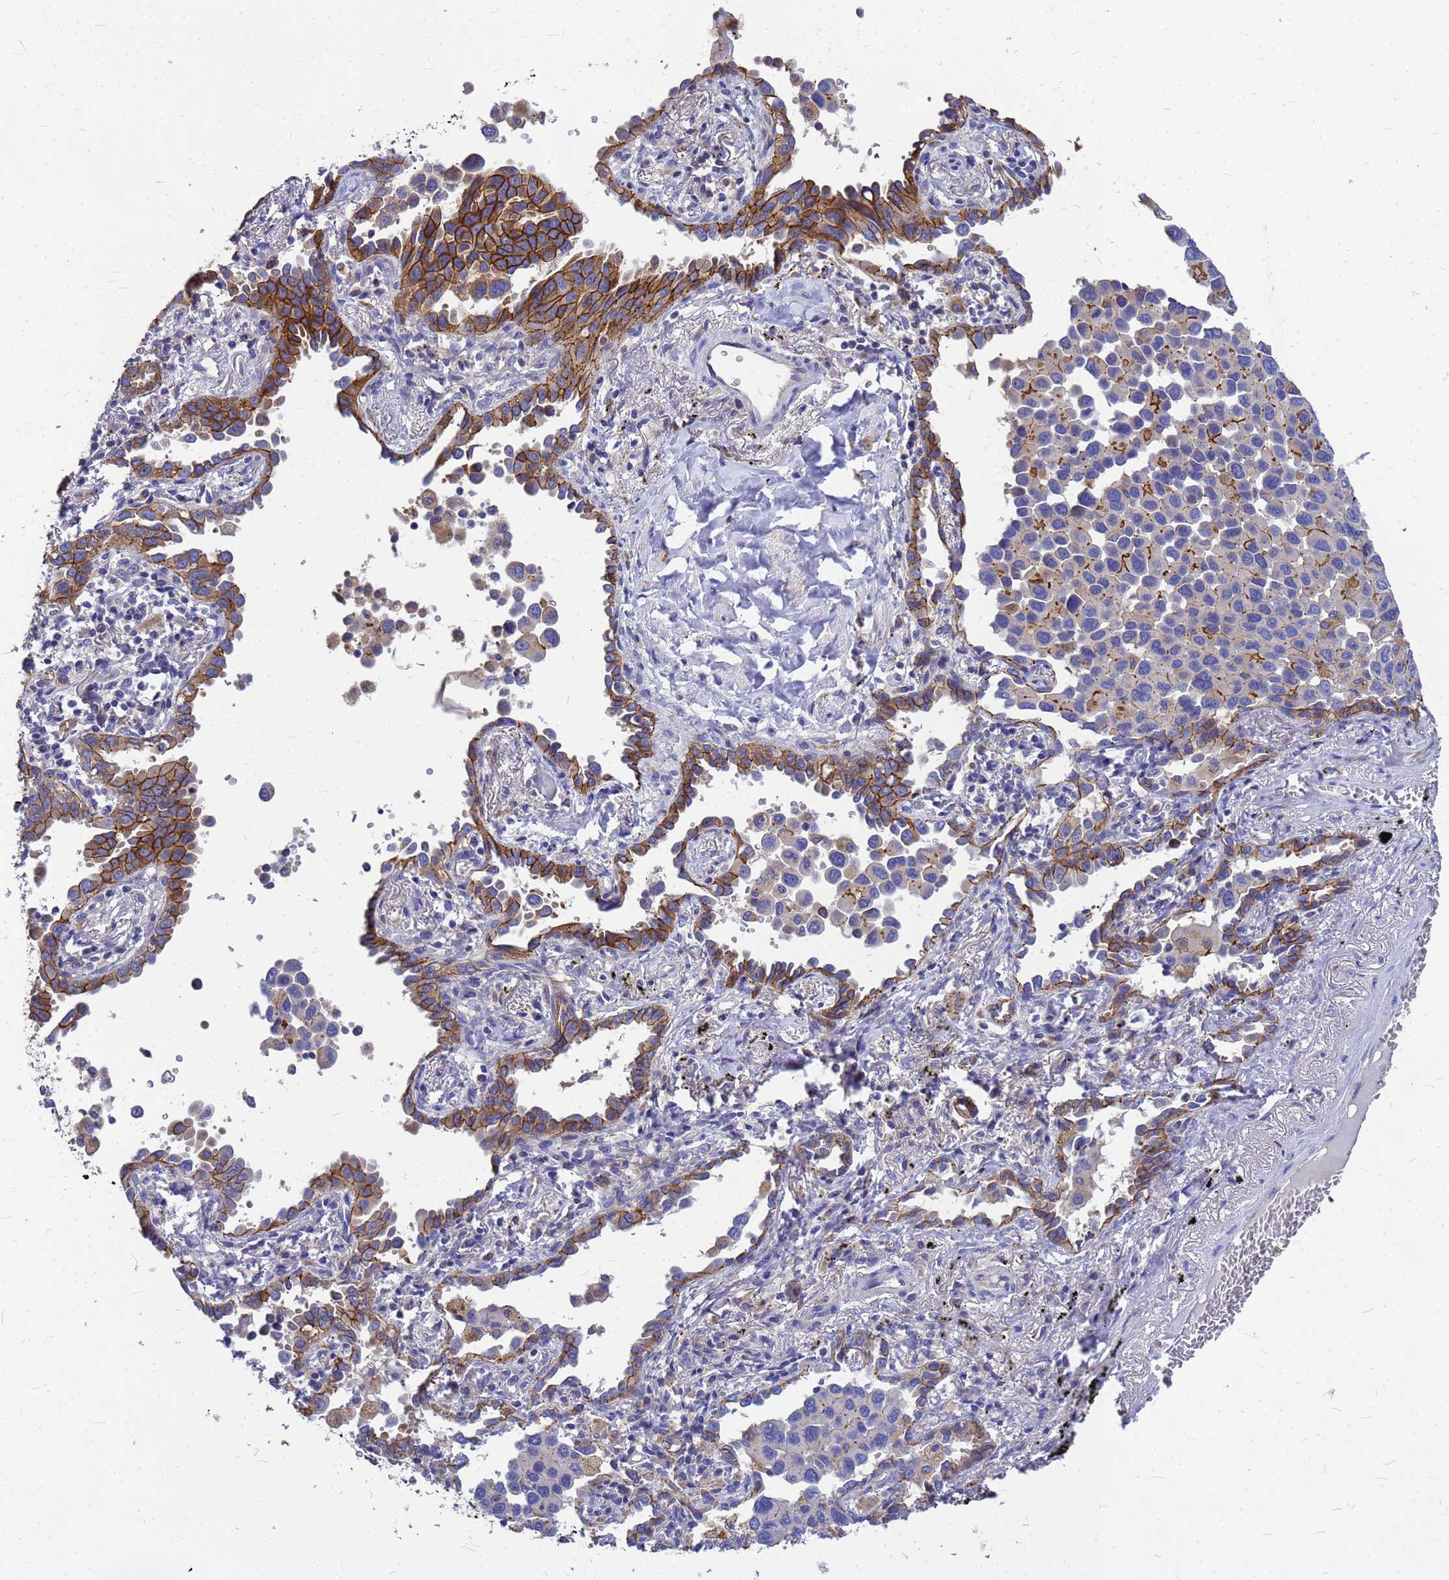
{"staining": {"intensity": "moderate", "quantity": ">75%", "location": "cytoplasmic/membranous"}, "tissue": "lung cancer", "cell_type": "Tumor cells", "image_type": "cancer", "snomed": [{"axis": "morphology", "description": "Adenocarcinoma, NOS"}, {"axis": "topography", "description": "Lung"}], "caption": "IHC of human lung adenocarcinoma reveals medium levels of moderate cytoplasmic/membranous expression in about >75% of tumor cells.", "gene": "FBXW5", "patient": {"sex": "male", "age": 67}}